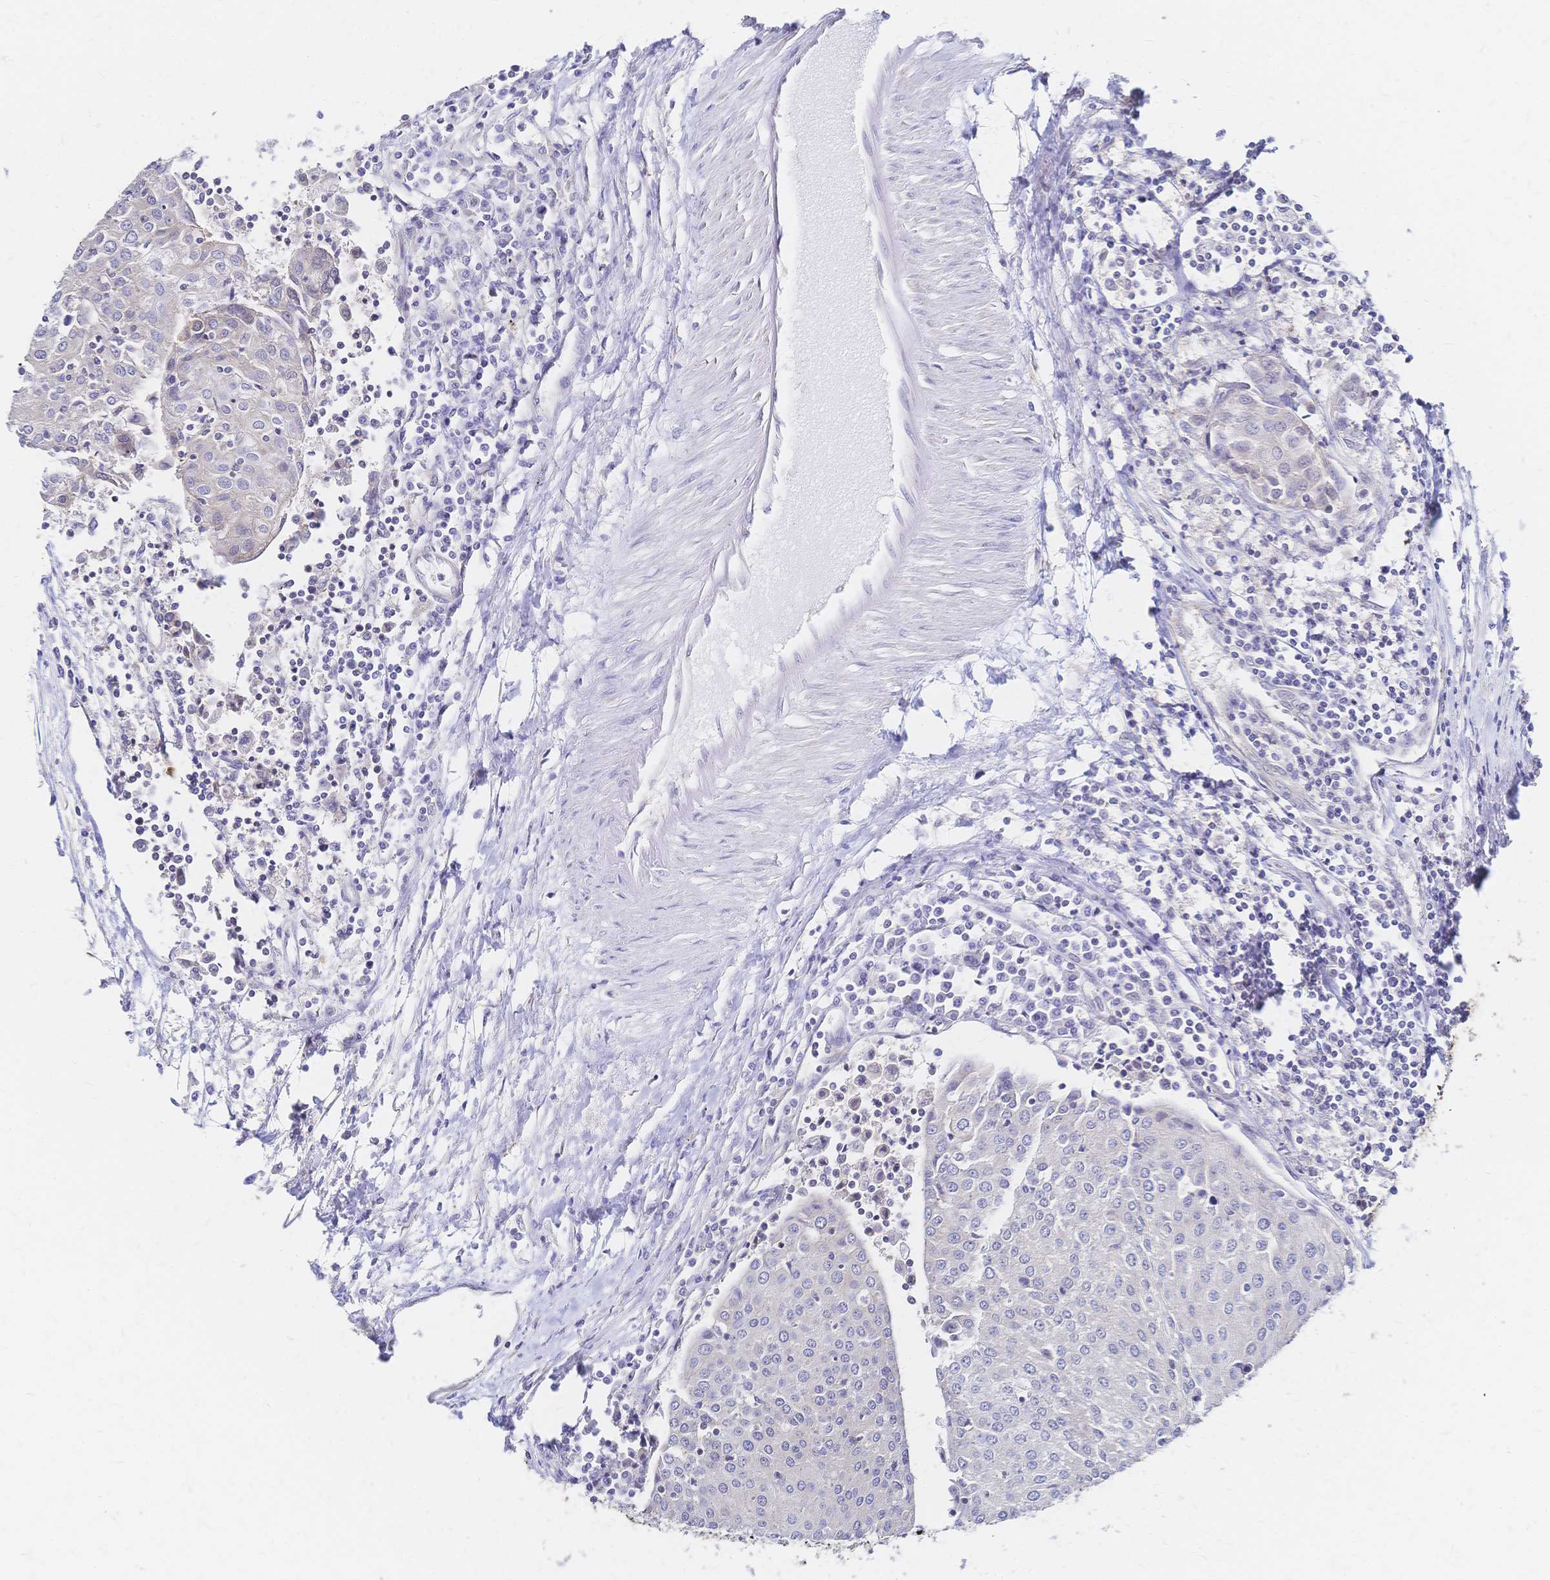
{"staining": {"intensity": "negative", "quantity": "none", "location": "none"}, "tissue": "urothelial cancer", "cell_type": "Tumor cells", "image_type": "cancer", "snomed": [{"axis": "morphology", "description": "Urothelial carcinoma, High grade"}, {"axis": "topography", "description": "Urinary bladder"}], "caption": "Immunohistochemistry (IHC) image of neoplastic tissue: high-grade urothelial carcinoma stained with DAB reveals no significant protein expression in tumor cells. (Brightfield microscopy of DAB immunohistochemistry (IHC) at high magnification).", "gene": "SLC5A1", "patient": {"sex": "female", "age": 85}}